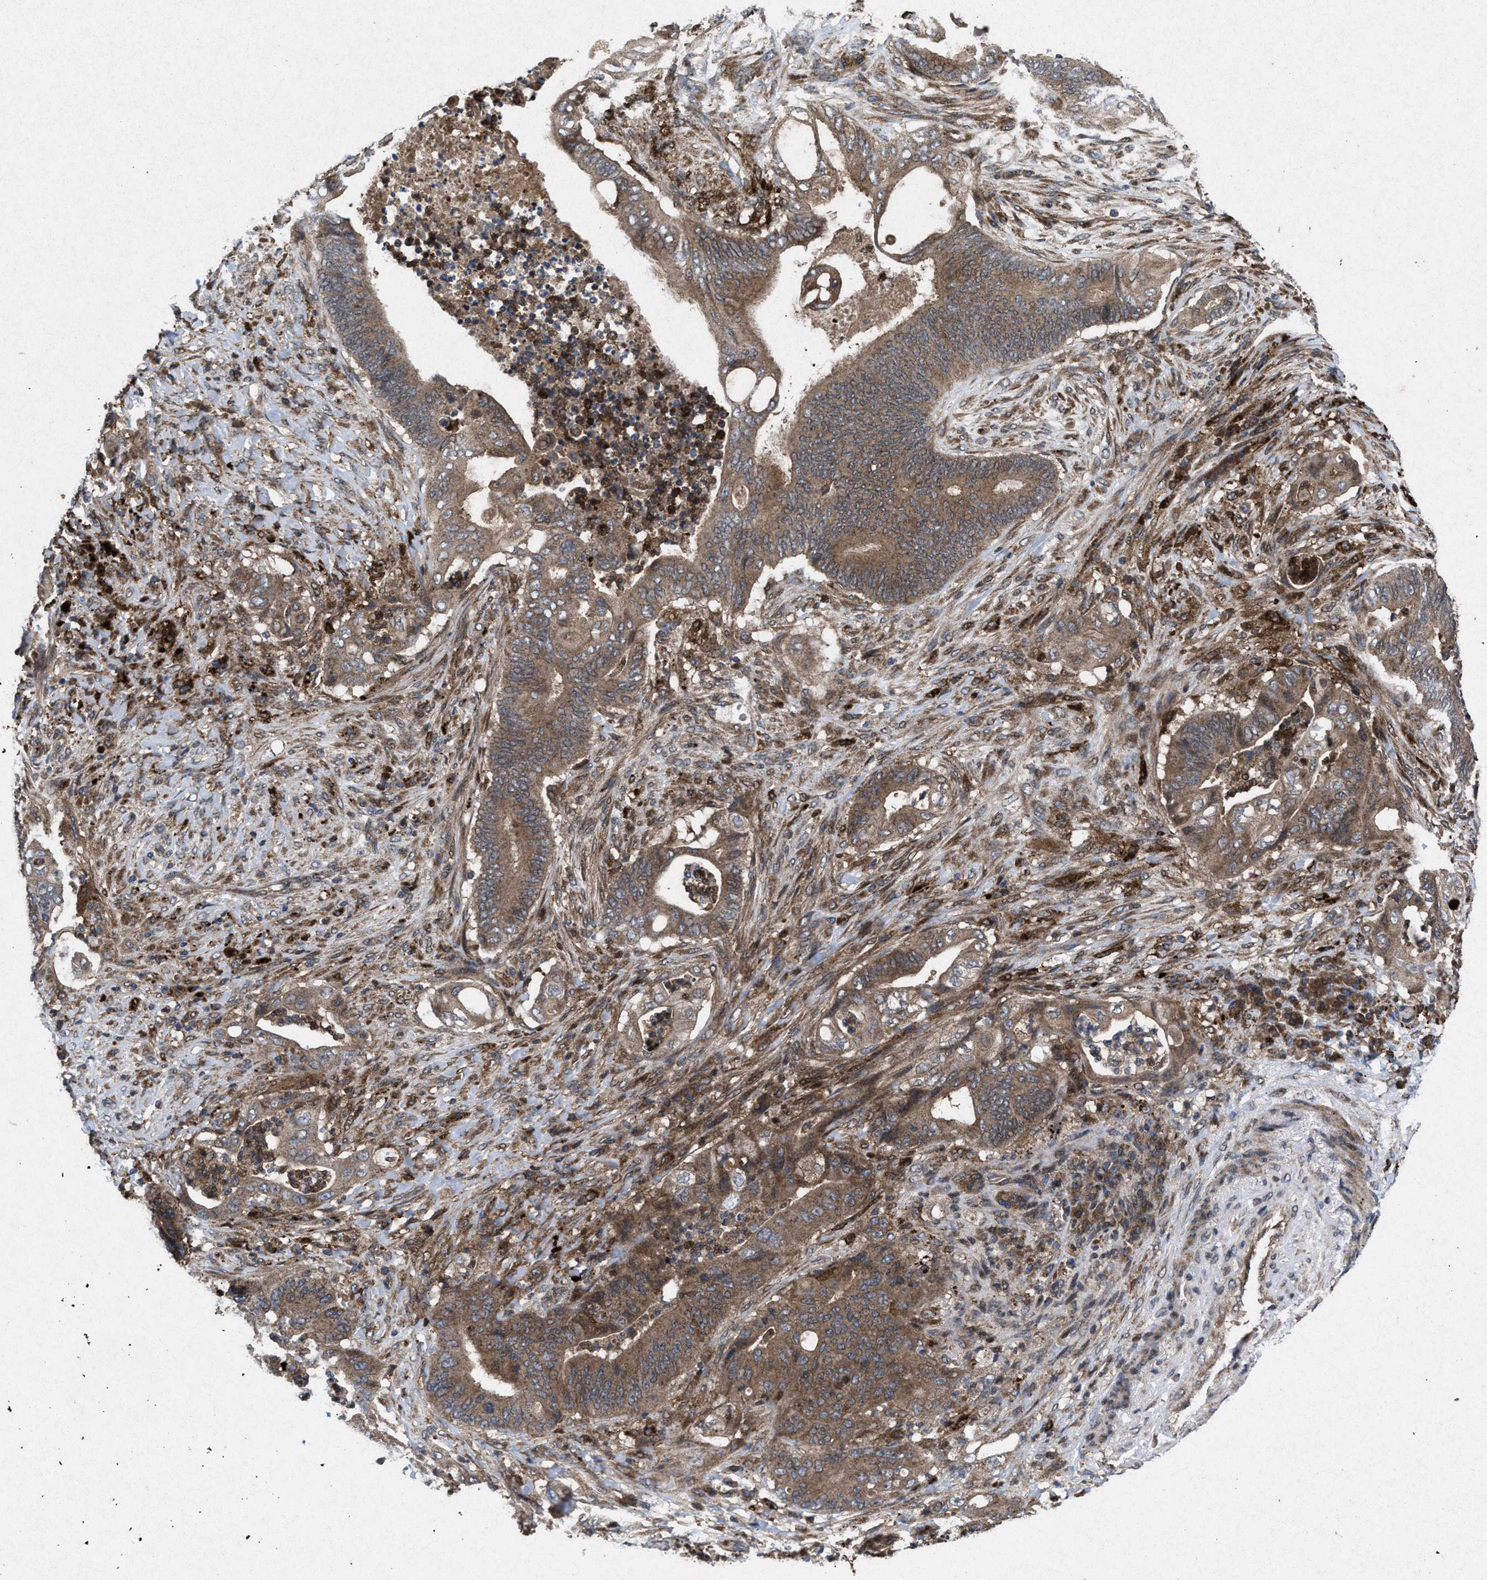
{"staining": {"intensity": "moderate", "quantity": ">75%", "location": "cytoplasmic/membranous"}, "tissue": "stomach cancer", "cell_type": "Tumor cells", "image_type": "cancer", "snomed": [{"axis": "morphology", "description": "Adenocarcinoma, NOS"}, {"axis": "topography", "description": "Stomach"}], "caption": "Tumor cells demonstrate medium levels of moderate cytoplasmic/membranous expression in approximately >75% of cells in human stomach adenocarcinoma. Using DAB (3,3'-diaminobenzidine) (brown) and hematoxylin (blue) stains, captured at high magnification using brightfield microscopy.", "gene": "MSI2", "patient": {"sex": "female", "age": 73}}